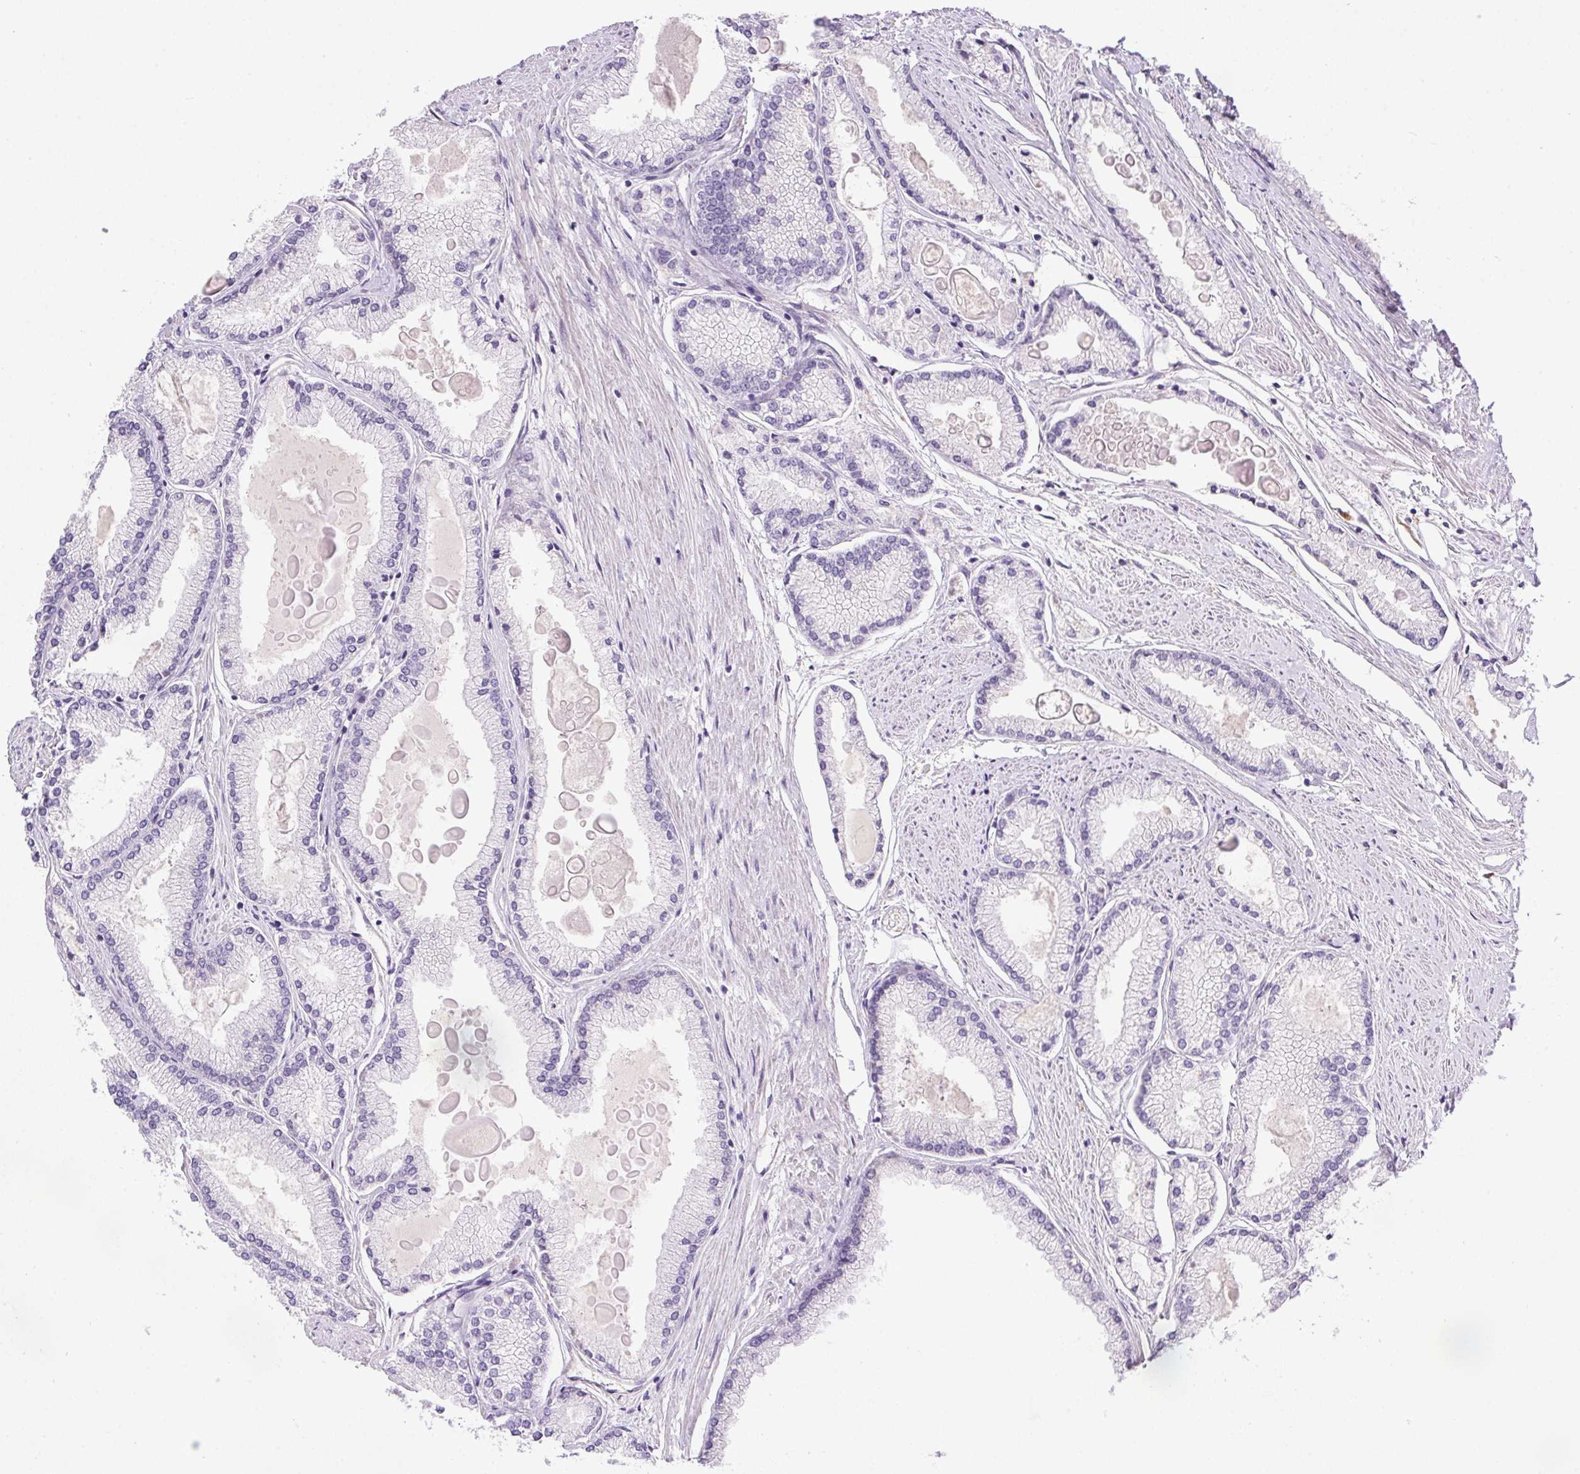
{"staining": {"intensity": "negative", "quantity": "none", "location": "none"}, "tissue": "prostate cancer", "cell_type": "Tumor cells", "image_type": "cancer", "snomed": [{"axis": "morphology", "description": "Adenocarcinoma, High grade"}, {"axis": "topography", "description": "Prostate"}], "caption": "Prostate cancer was stained to show a protein in brown. There is no significant positivity in tumor cells. (Stains: DAB (3,3'-diaminobenzidine) immunohistochemistry (IHC) with hematoxylin counter stain, Microscopy: brightfield microscopy at high magnification).", "gene": "LRRTM1", "patient": {"sex": "male", "age": 68}}